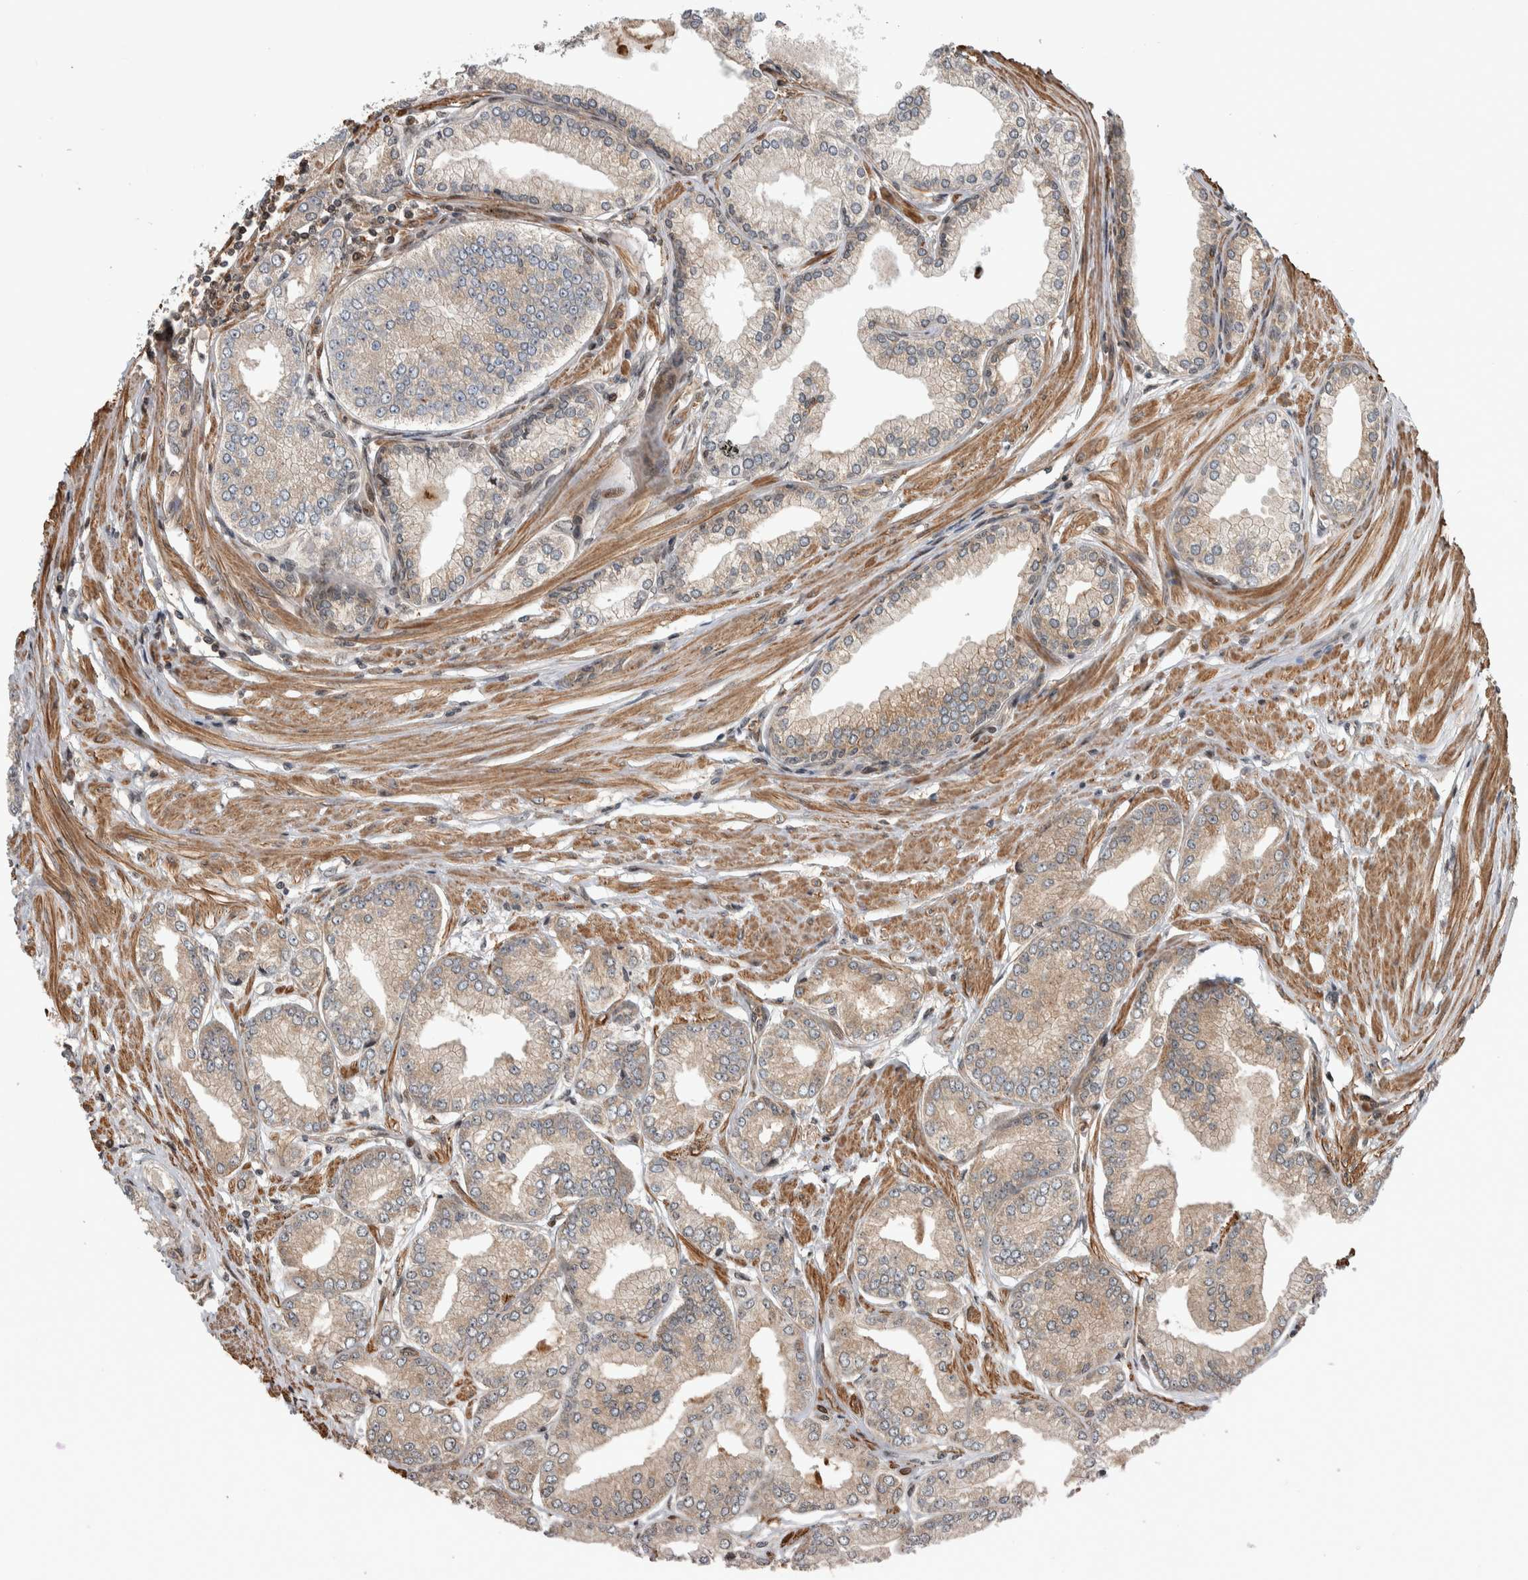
{"staining": {"intensity": "weak", "quantity": "25%-75%", "location": "cytoplasmic/membranous"}, "tissue": "prostate cancer", "cell_type": "Tumor cells", "image_type": "cancer", "snomed": [{"axis": "morphology", "description": "Adenocarcinoma, Low grade"}, {"axis": "topography", "description": "Prostate"}], "caption": "High-magnification brightfield microscopy of low-grade adenocarcinoma (prostate) stained with DAB (3,3'-diaminobenzidine) (brown) and counterstained with hematoxylin (blue). tumor cells exhibit weak cytoplasmic/membranous staining is seen in approximately25%-75% of cells.", "gene": "ARFGEF1", "patient": {"sex": "male", "age": 52}}